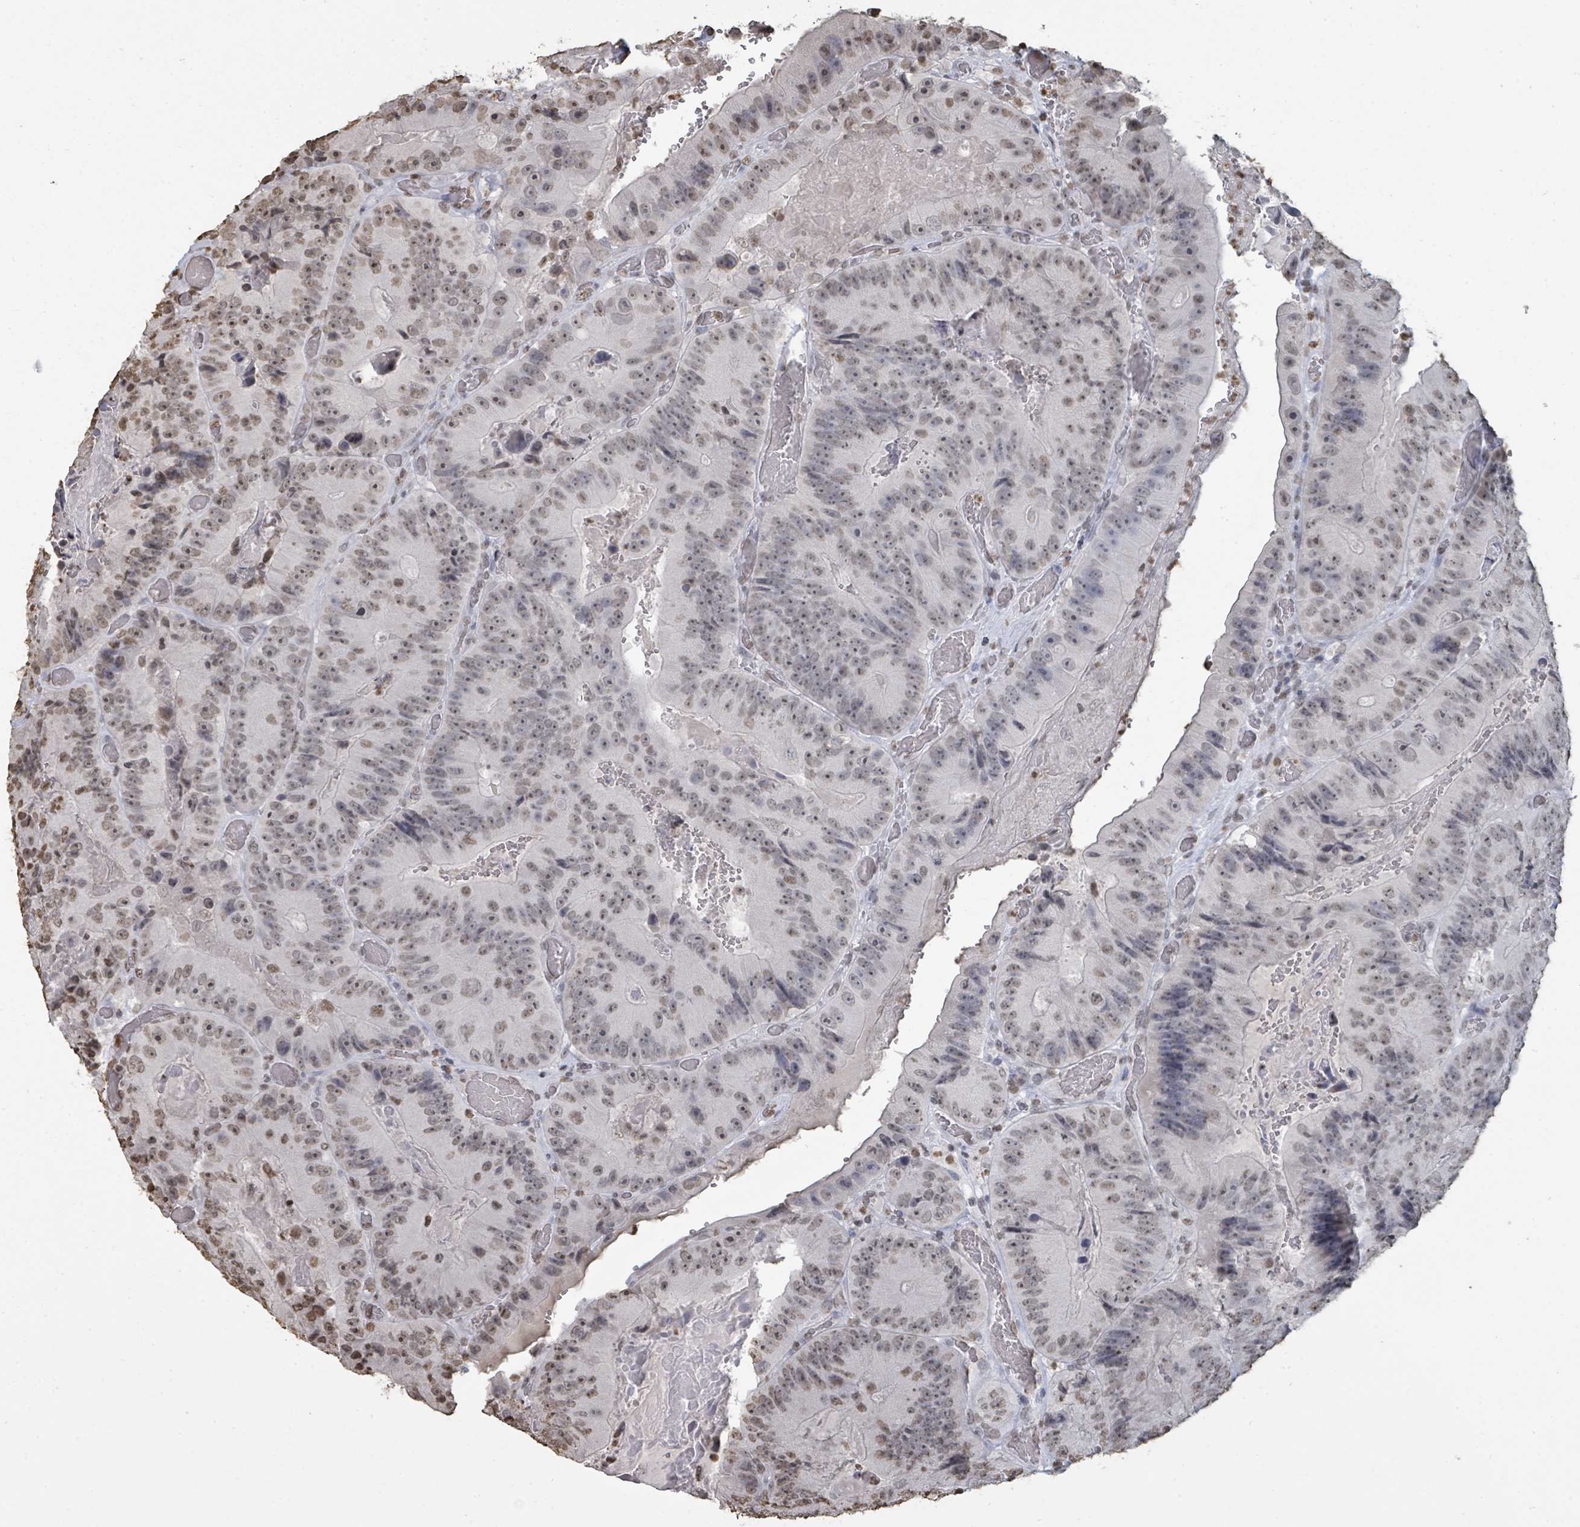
{"staining": {"intensity": "moderate", "quantity": "<25%", "location": "nuclear"}, "tissue": "colorectal cancer", "cell_type": "Tumor cells", "image_type": "cancer", "snomed": [{"axis": "morphology", "description": "Adenocarcinoma, NOS"}, {"axis": "topography", "description": "Colon"}], "caption": "Immunohistochemistry (IHC) photomicrograph of colorectal cancer stained for a protein (brown), which demonstrates low levels of moderate nuclear positivity in approximately <25% of tumor cells.", "gene": "MRPS12", "patient": {"sex": "female", "age": 86}}